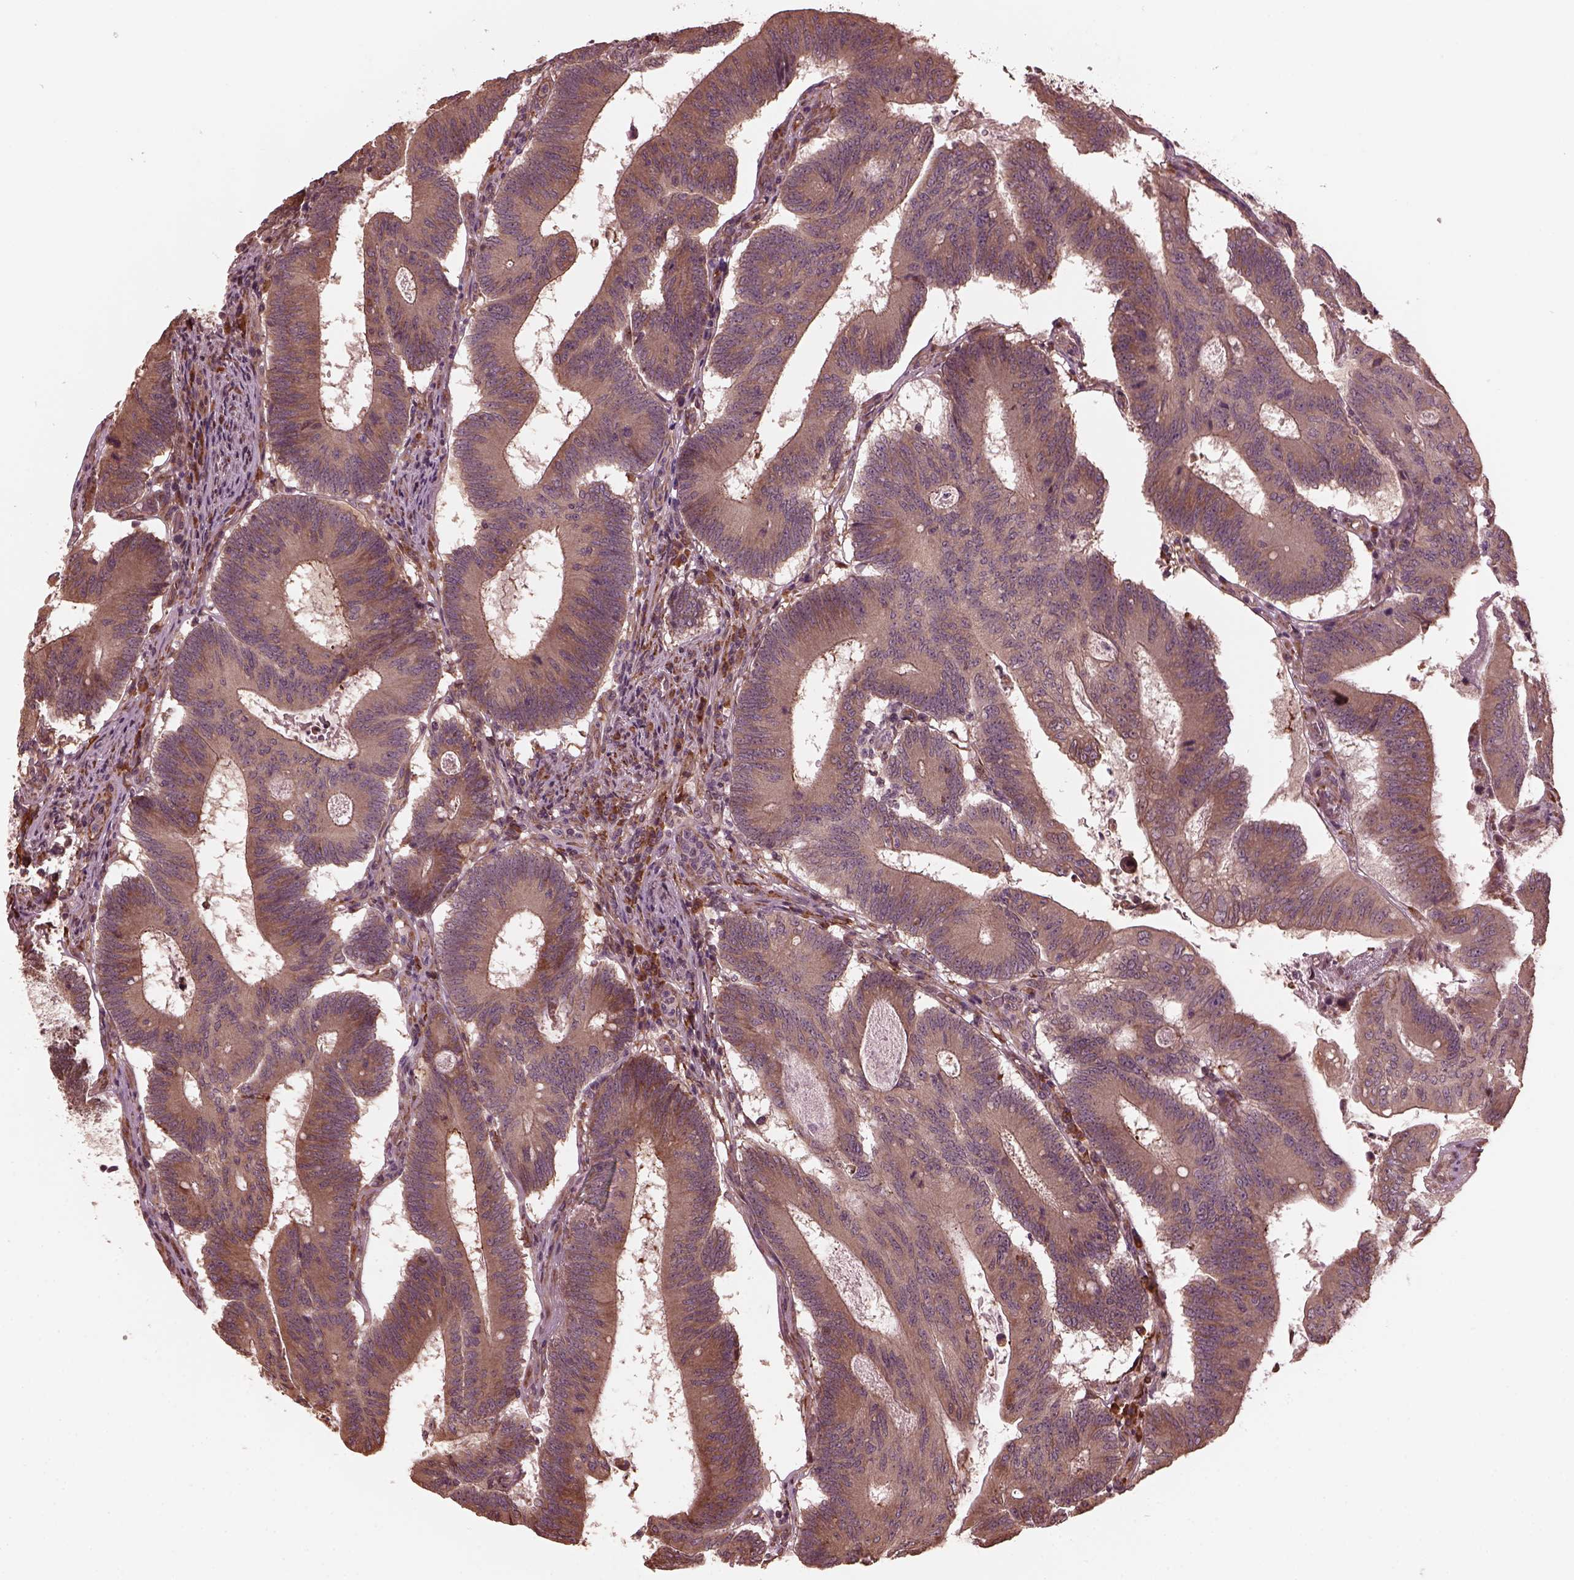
{"staining": {"intensity": "weak", "quantity": ">75%", "location": "cytoplasmic/membranous"}, "tissue": "colorectal cancer", "cell_type": "Tumor cells", "image_type": "cancer", "snomed": [{"axis": "morphology", "description": "Adenocarcinoma, NOS"}, {"axis": "topography", "description": "Colon"}], "caption": "Immunohistochemistry photomicrograph of human colorectal adenocarcinoma stained for a protein (brown), which shows low levels of weak cytoplasmic/membranous staining in about >75% of tumor cells.", "gene": "ZNF292", "patient": {"sex": "female", "age": 70}}